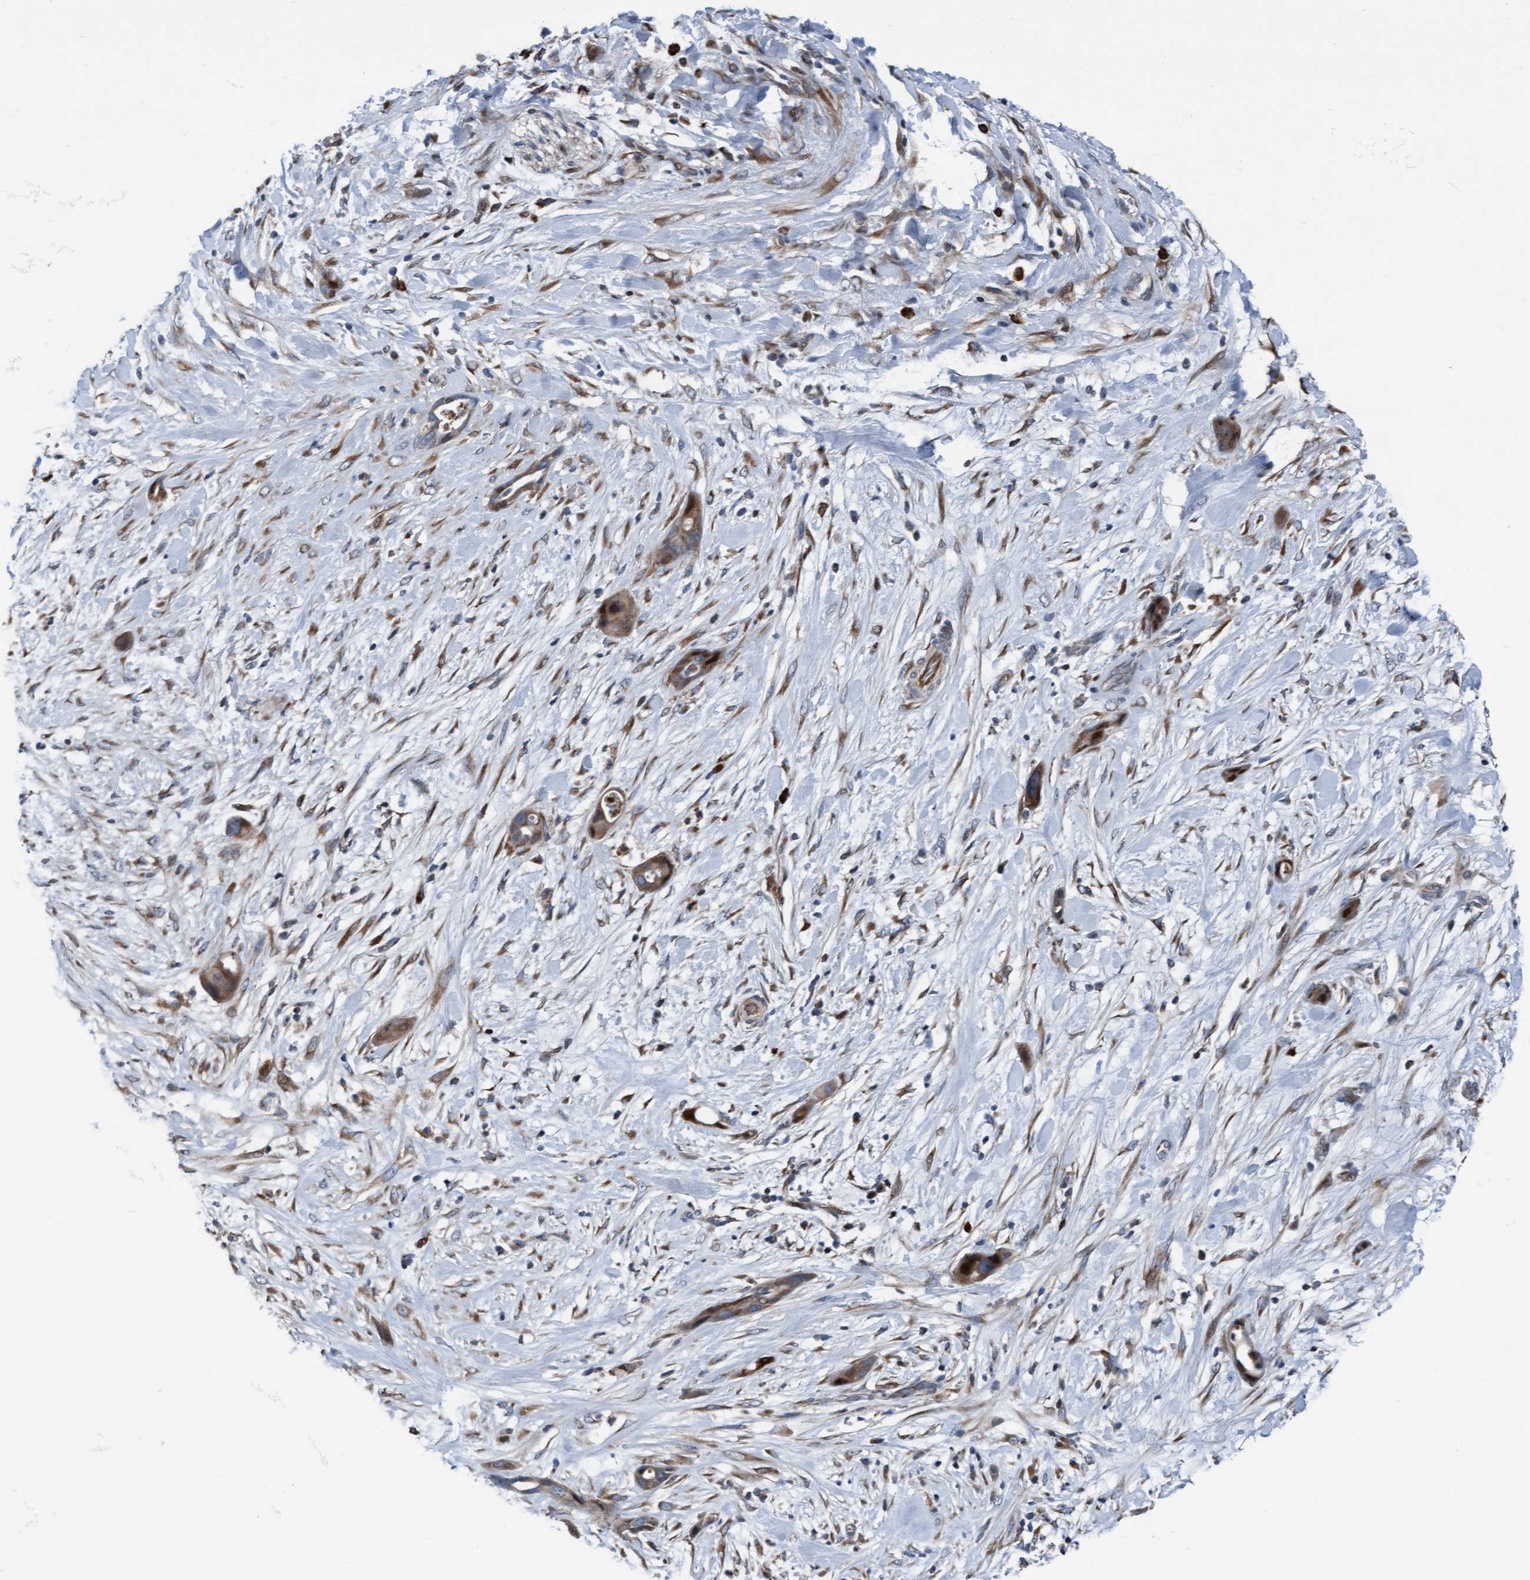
{"staining": {"intensity": "moderate", "quantity": ">75%", "location": "cytoplasmic/membranous"}, "tissue": "pancreatic cancer", "cell_type": "Tumor cells", "image_type": "cancer", "snomed": [{"axis": "morphology", "description": "Adenocarcinoma, NOS"}, {"axis": "topography", "description": "Pancreas"}], "caption": "Pancreatic adenocarcinoma stained with DAB immunohistochemistry shows medium levels of moderate cytoplasmic/membranous expression in about >75% of tumor cells.", "gene": "KLHL26", "patient": {"sex": "male", "age": 59}}